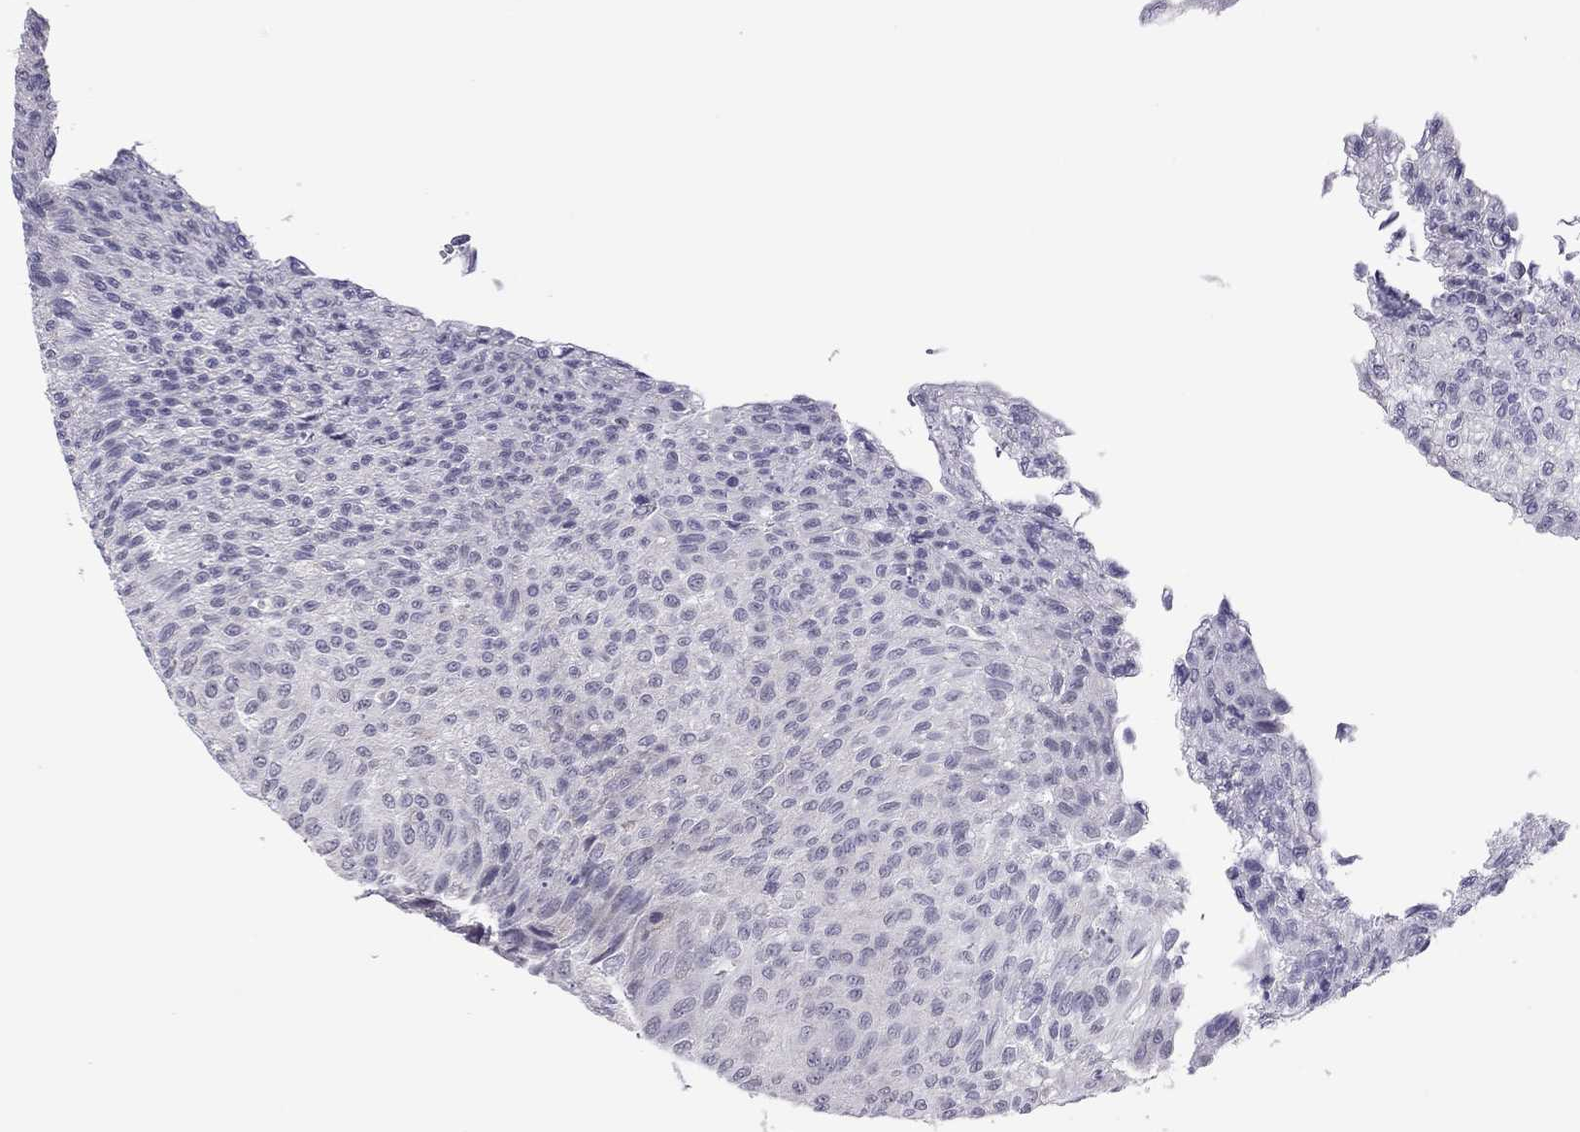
{"staining": {"intensity": "negative", "quantity": "none", "location": "none"}, "tissue": "urothelial cancer", "cell_type": "Tumor cells", "image_type": "cancer", "snomed": [{"axis": "morphology", "description": "Urothelial carcinoma, Low grade"}, {"axis": "topography", "description": "Ureter, NOS"}, {"axis": "topography", "description": "Urinary bladder"}], "caption": "Immunohistochemical staining of human low-grade urothelial carcinoma reveals no significant positivity in tumor cells.", "gene": "PPP1R3A", "patient": {"sex": "male", "age": 78}}